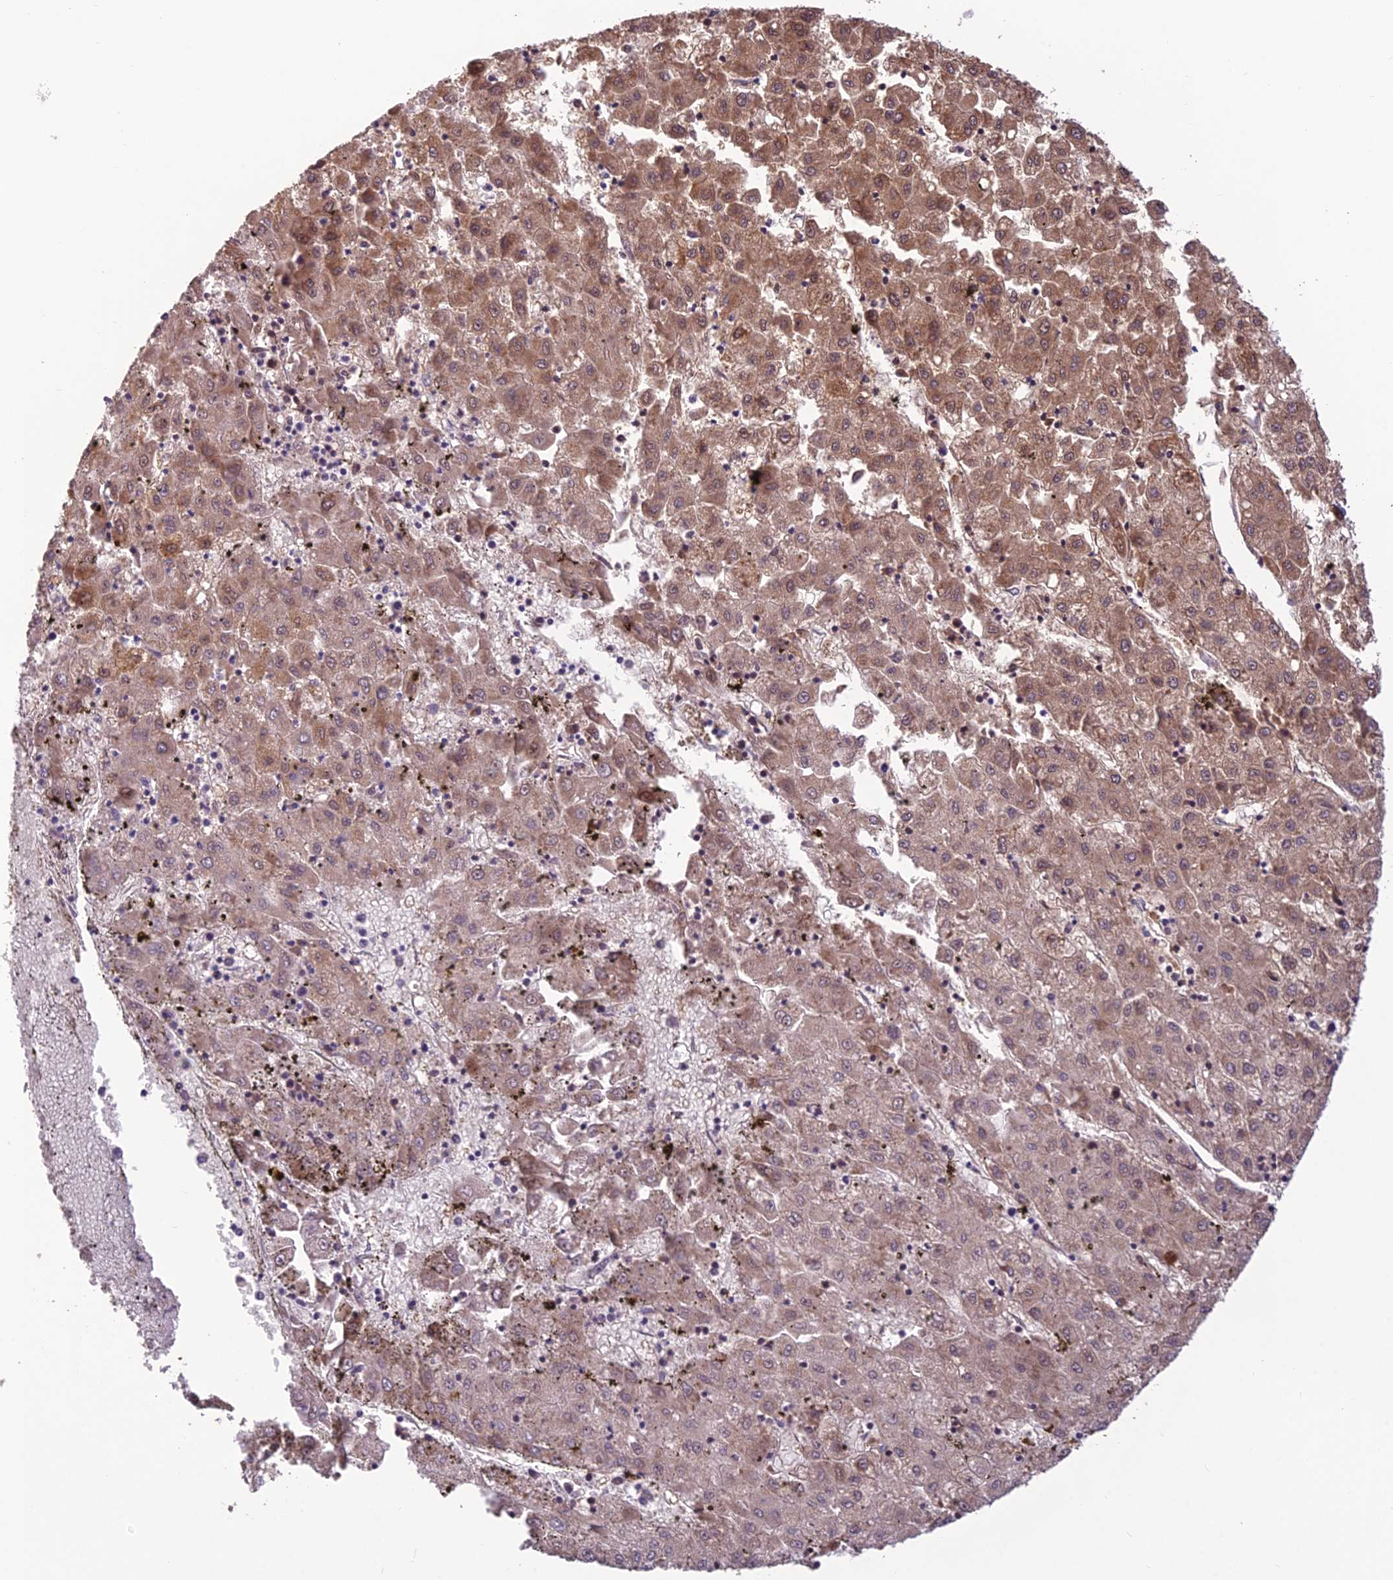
{"staining": {"intensity": "moderate", "quantity": ">75%", "location": "cytoplasmic/membranous,nuclear"}, "tissue": "liver cancer", "cell_type": "Tumor cells", "image_type": "cancer", "snomed": [{"axis": "morphology", "description": "Carcinoma, Hepatocellular, NOS"}, {"axis": "topography", "description": "Liver"}], "caption": "Human liver cancer (hepatocellular carcinoma) stained with a brown dye reveals moderate cytoplasmic/membranous and nuclear positive expression in about >75% of tumor cells.", "gene": "ASPDH", "patient": {"sex": "male", "age": 72}}